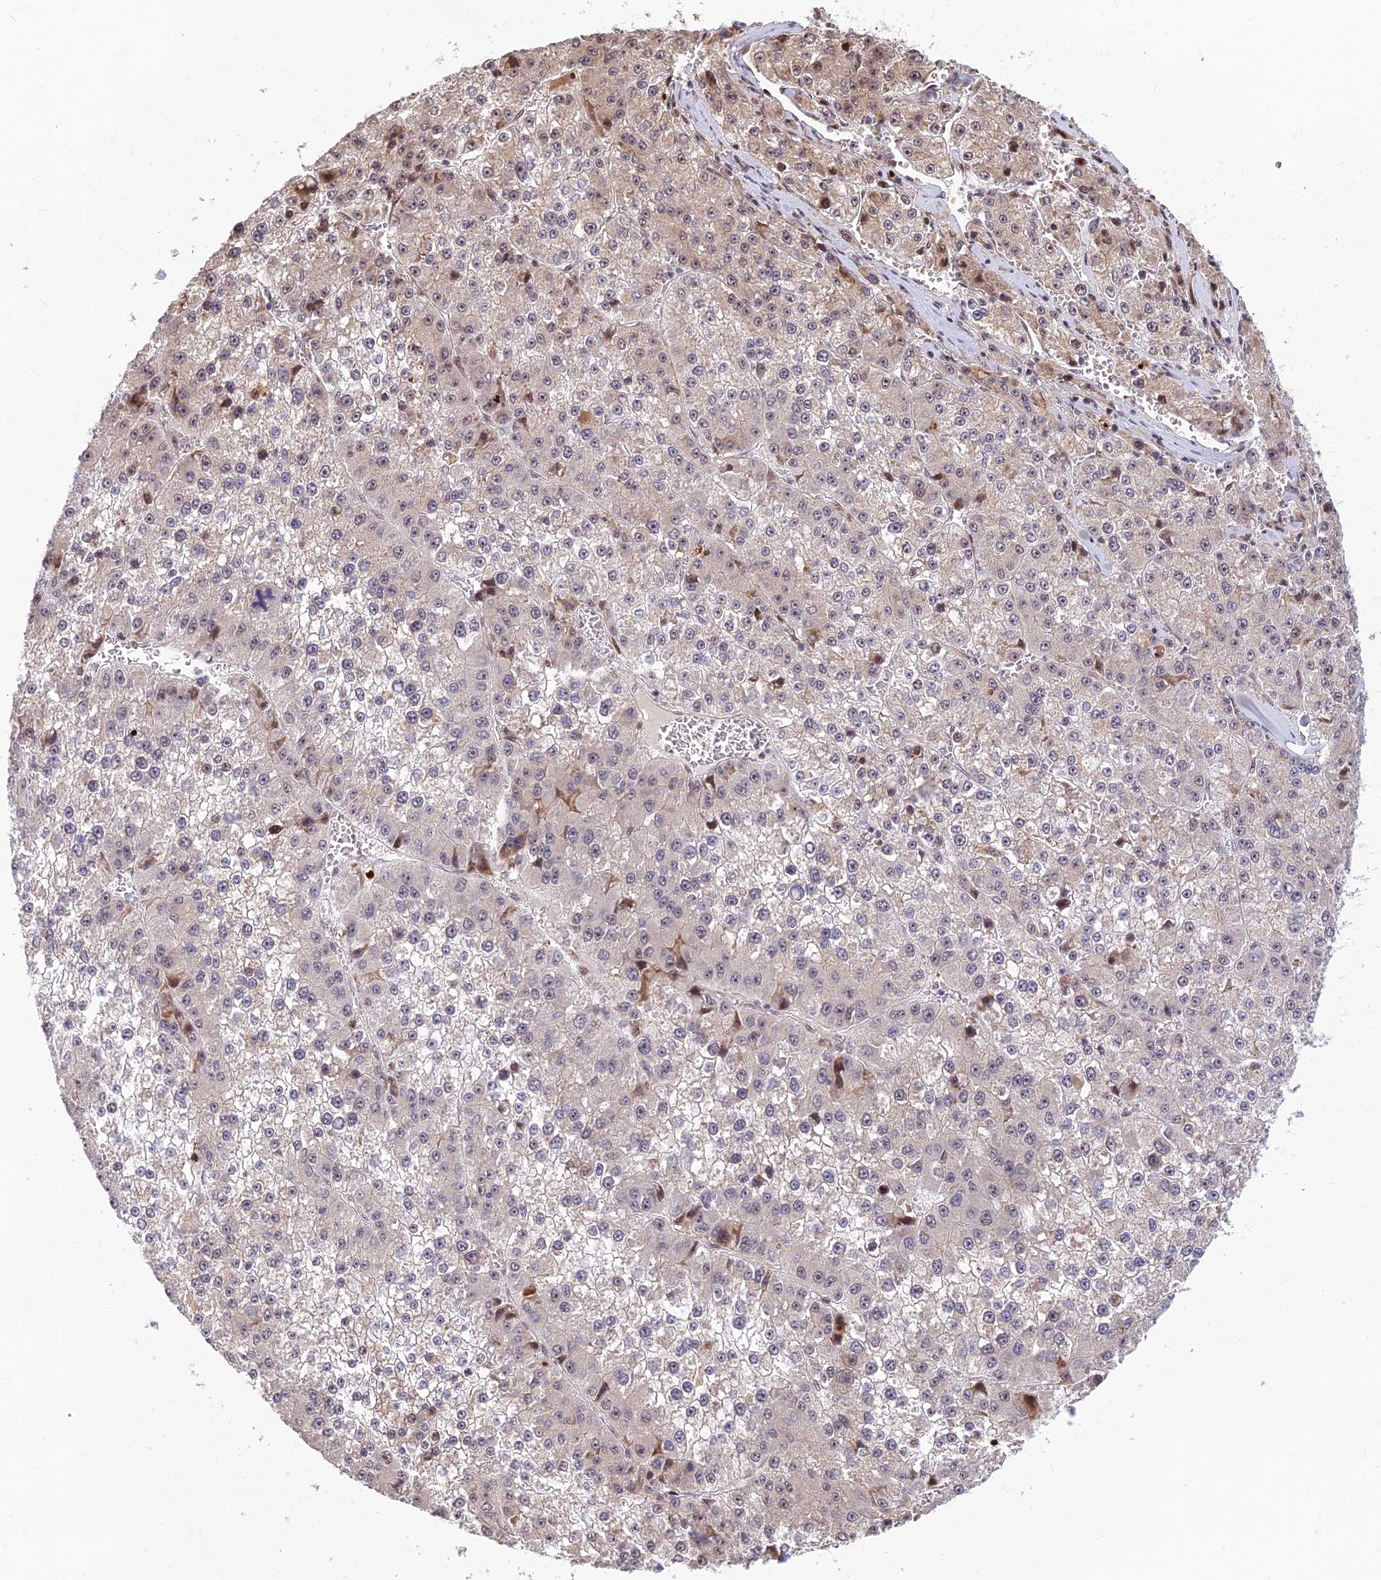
{"staining": {"intensity": "moderate", "quantity": "<25%", "location": "cytoplasmic/membranous,nuclear"}, "tissue": "liver cancer", "cell_type": "Tumor cells", "image_type": "cancer", "snomed": [{"axis": "morphology", "description": "Carcinoma, Hepatocellular, NOS"}, {"axis": "topography", "description": "Liver"}], "caption": "Immunohistochemical staining of human hepatocellular carcinoma (liver) shows low levels of moderate cytoplasmic/membranous and nuclear expression in approximately <25% of tumor cells. The staining was performed using DAB (3,3'-diaminobenzidine) to visualize the protein expression in brown, while the nuclei were stained in blue with hematoxylin (Magnification: 20x).", "gene": "UFSP2", "patient": {"sex": "female", "age": 73}}